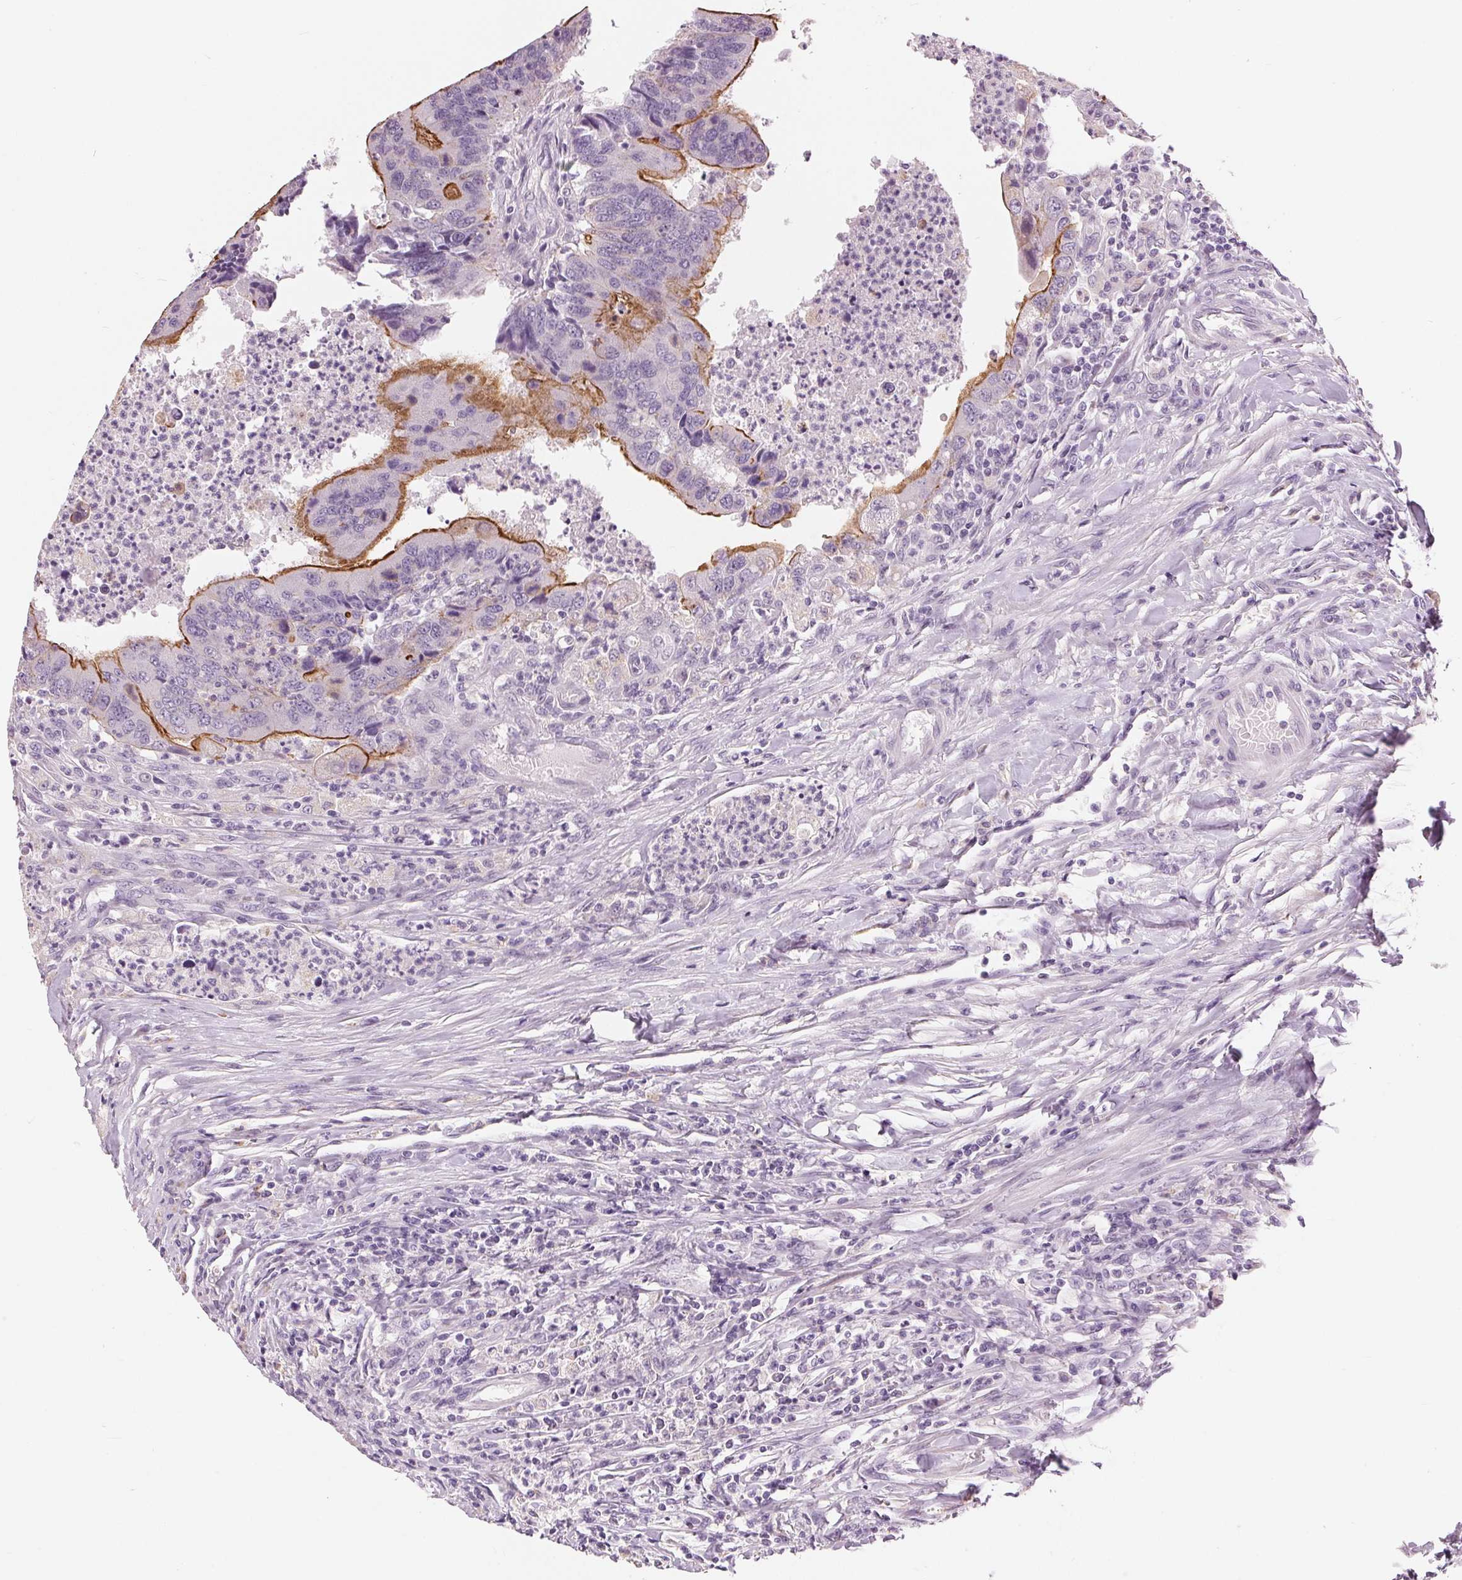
{"staining": {"intensity": "strong", "quantity": "<25%", "location": "cytoplasmic/membranous"}, "tissue": "colorectal cancer", "cell_type": "Tumor cells", "image_type": "cancer", "snomed": [{"axis": "morphology", "description": "Adenocarcinoma, NOS"}, {"axis": "topography", "description": "Colon"}], "caption": "Protein expression by IHC demonstrates strong cytoplasmic/membranous expression in approximately <25% of tumor cells in colorectal cancer.", "gene": "MISP", "patient": {"sex": "female", "age": 67}}